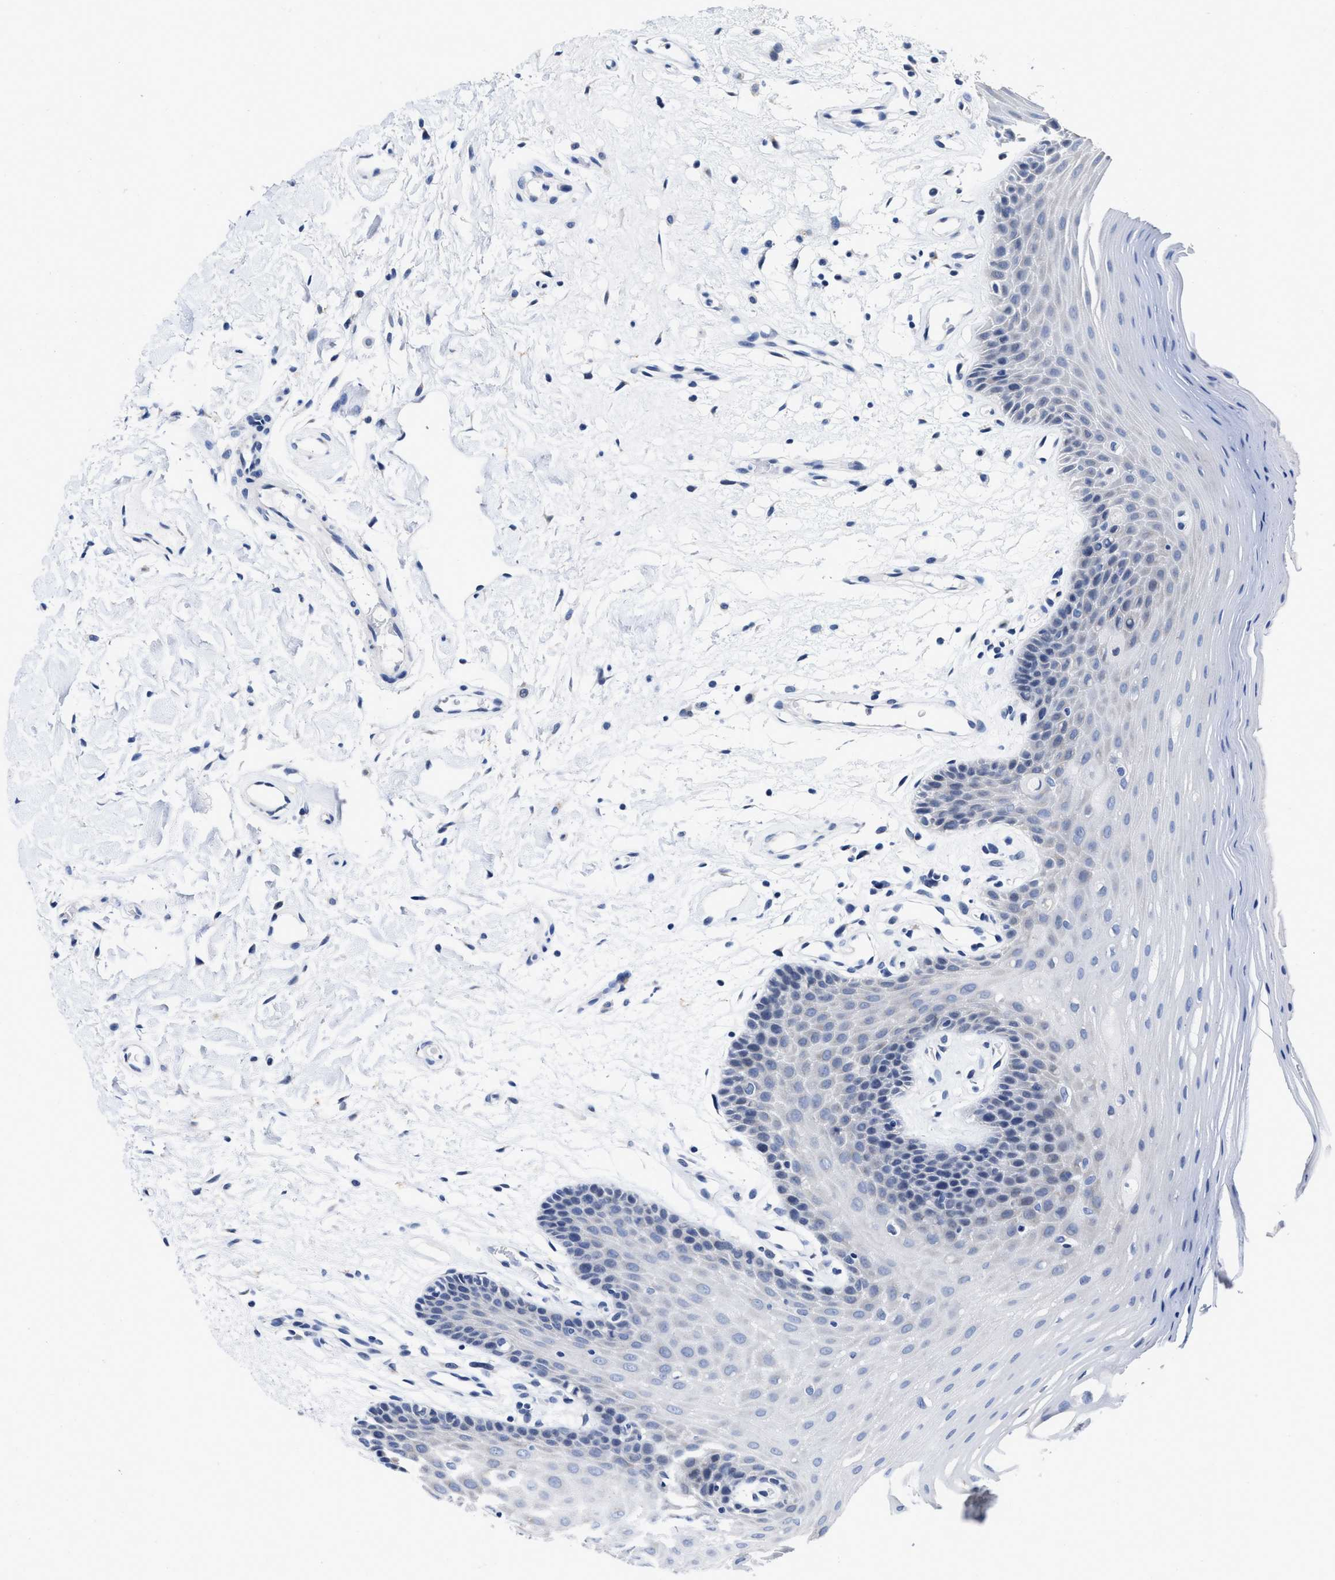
{"staining": {"intensity": "negative", "quantity": "none", "location": "none"}, "tissue": "oral mucosa", "cell_type": "Squamous epithelial cells", "image_type": "normal", "snomed": [{"axis": "morphology", "description": "Normal tissue, NOS"}, {"axis": "morphology", "description": "Squamous cell carcinoma, NOS"}, {"axis": "topography", "description": "Oral tissue"}, {"axis": "topography", "description": "Head-Neck"}], "caption": "IHC micrograph of benign oral mucosa: human oral mucosa stained with DAB exhibits no significant protein expression in squamous epithelial cells.", "gene": "HOOK1", "patient": {"sex": "male", "age": 71}}